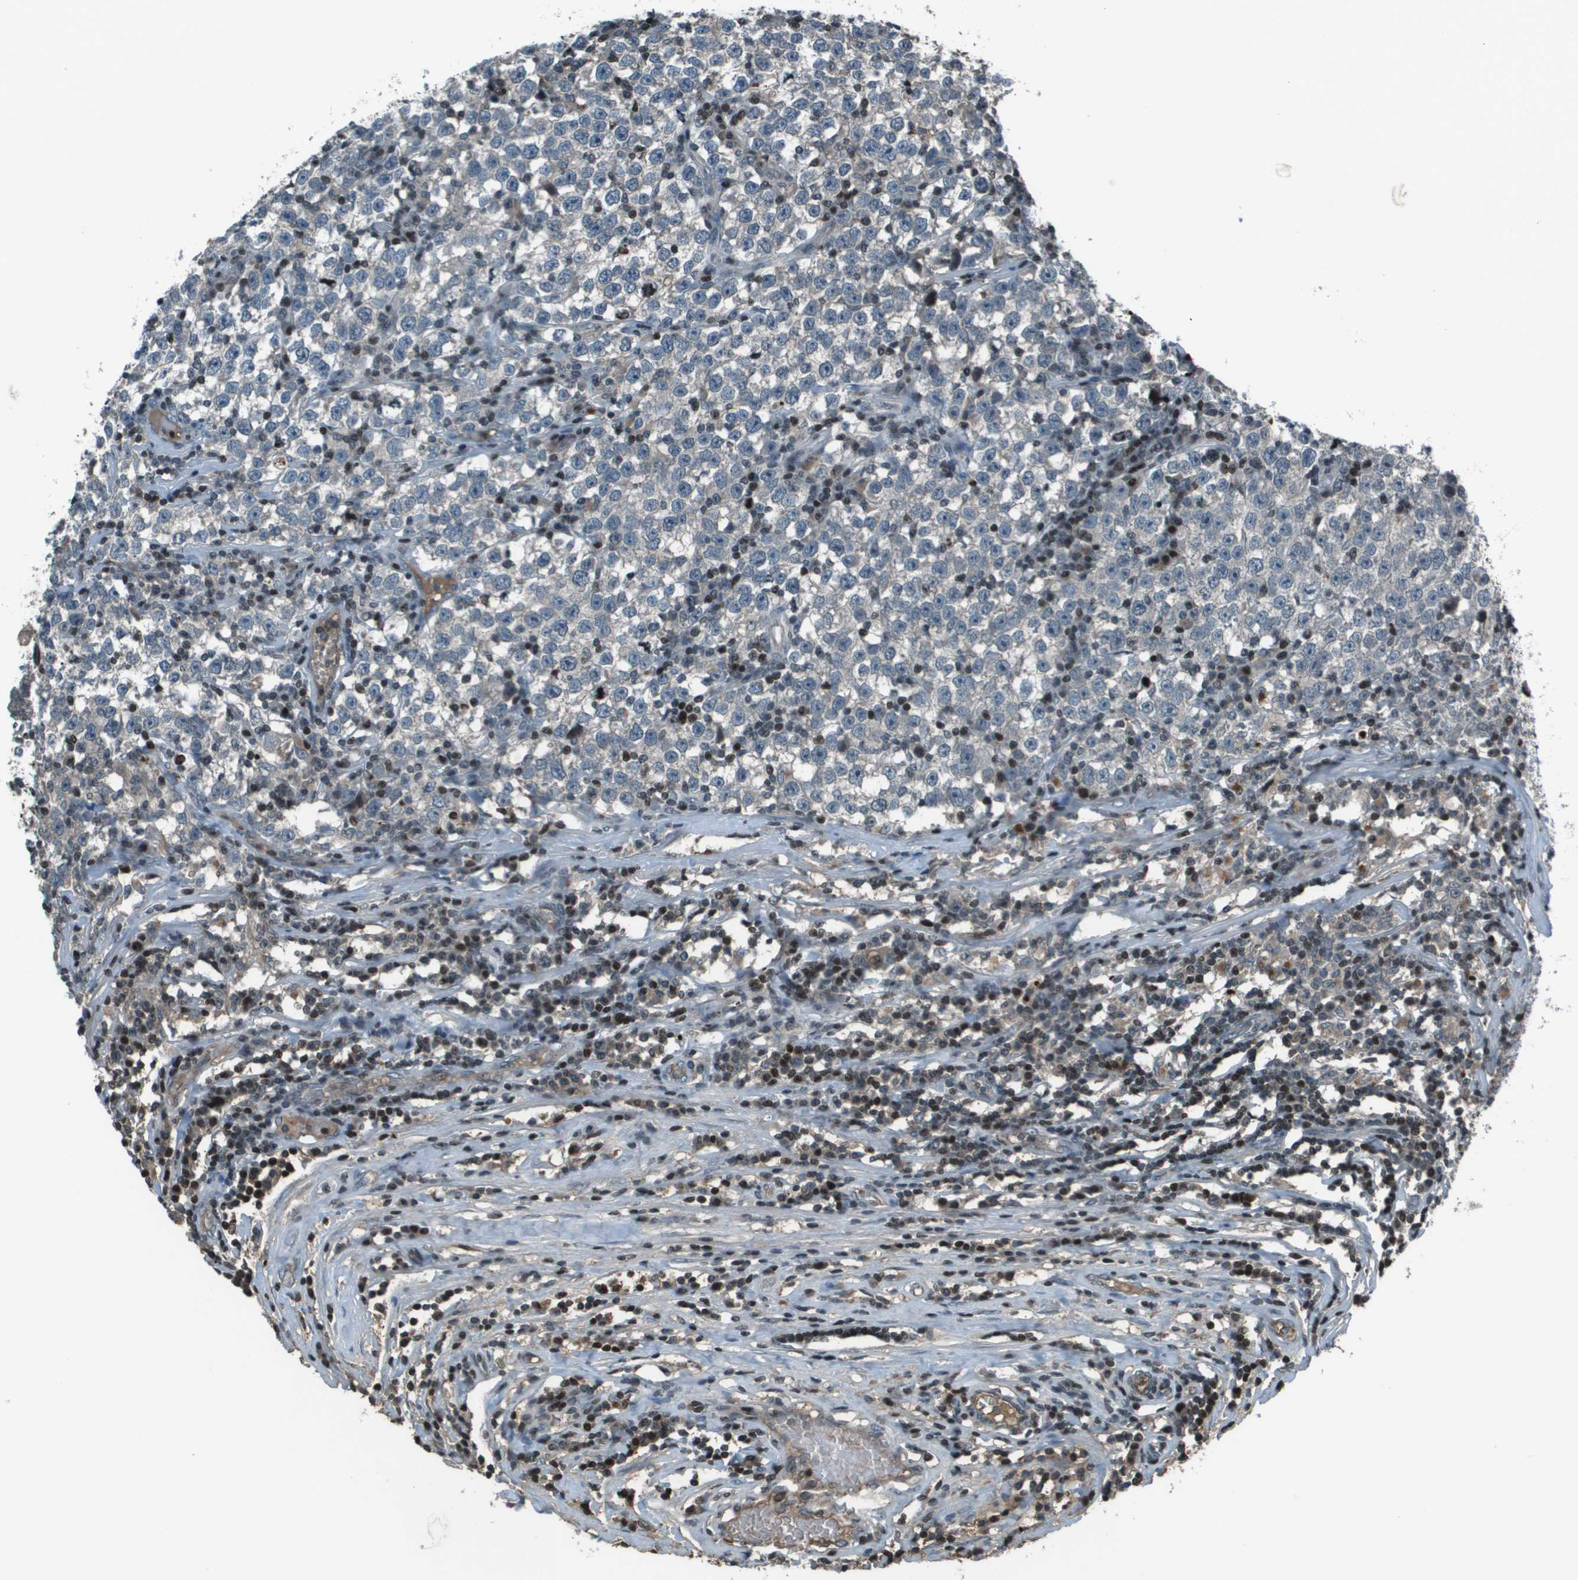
{"staining": {"intensity": "negative", "quantity": "none", "location": "none"}, "tissue": "testis cancer", "cell_type": "Tumor cells", "image_type": "cancer", "snomed": [{"axis": "morphology", "description": "Seminoma, NOS"}, {"axis": "topography", "description": "Testis"}], "caption": "A photomicrograph of testis cancer (seminoma) stained for a protein displays no brown staining in tumor cells. Nuclei are stained in blue.", "gene": "CXCL12", "patient": {"sex": "male", "age": 43}}